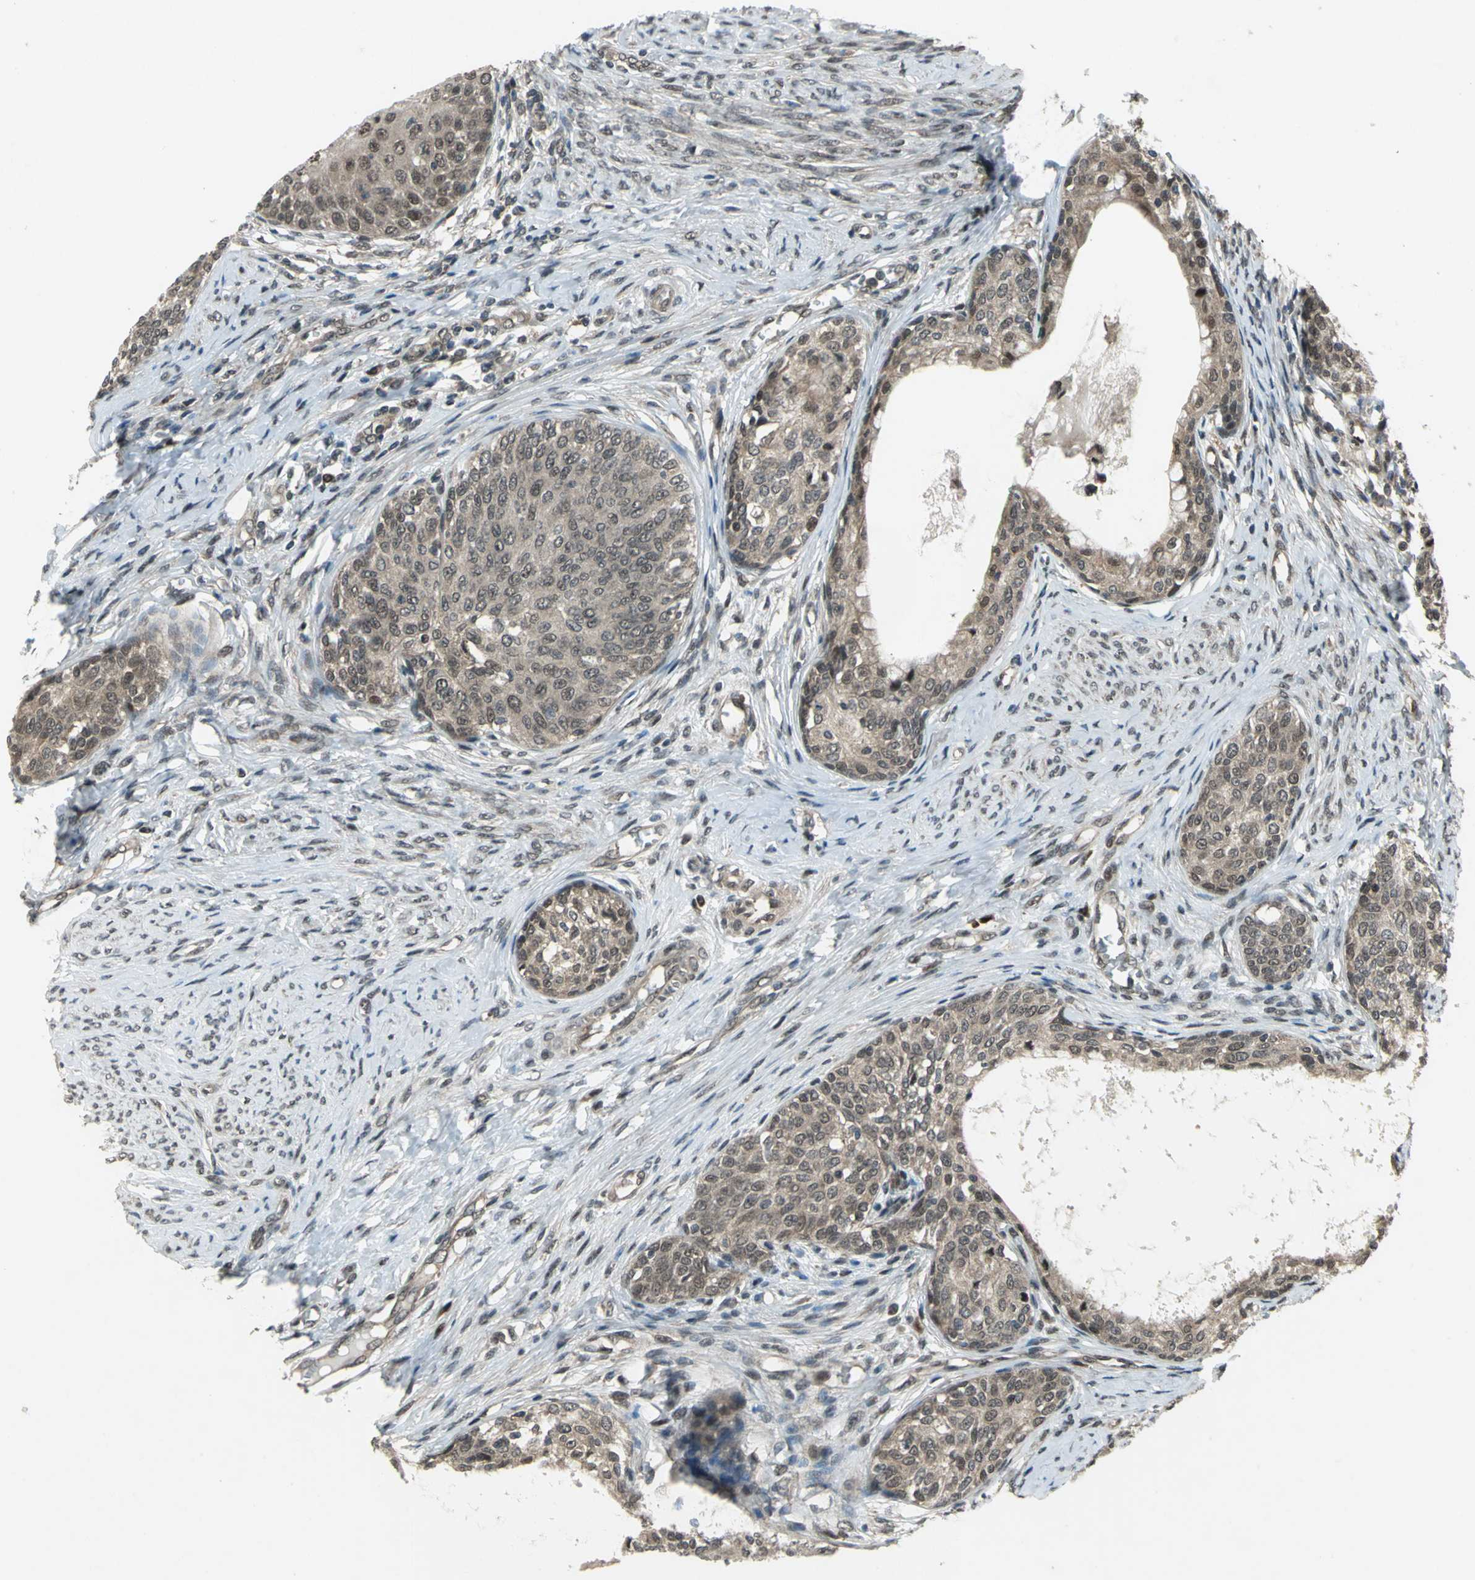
{"staining": {"intensity": "weak", "quantity": ">75%", "location": "cytoplasmic/membranous,nuclear"}, "tissue": "cervical cancer", "cell_type": "Tumor cells", "image_type": "cancer", "snomed": [{"axis": "morphology", "description": "Squamous cell carcinoma, NOS"}, {"axis": "morphology", "description": "Adenocarcinoma, NOS"}, {"axis": "topography", "description": "Cervix"}], "caption": "This histopathology image shows IHC staining of squamous cell carcinoma (cervical), with low weak cytoplasmic/membranous and nuclear positivity in approximately >75% of tumor cells.", "gene": "COPS5", "patient": {"sex": "female", "age": 52}}